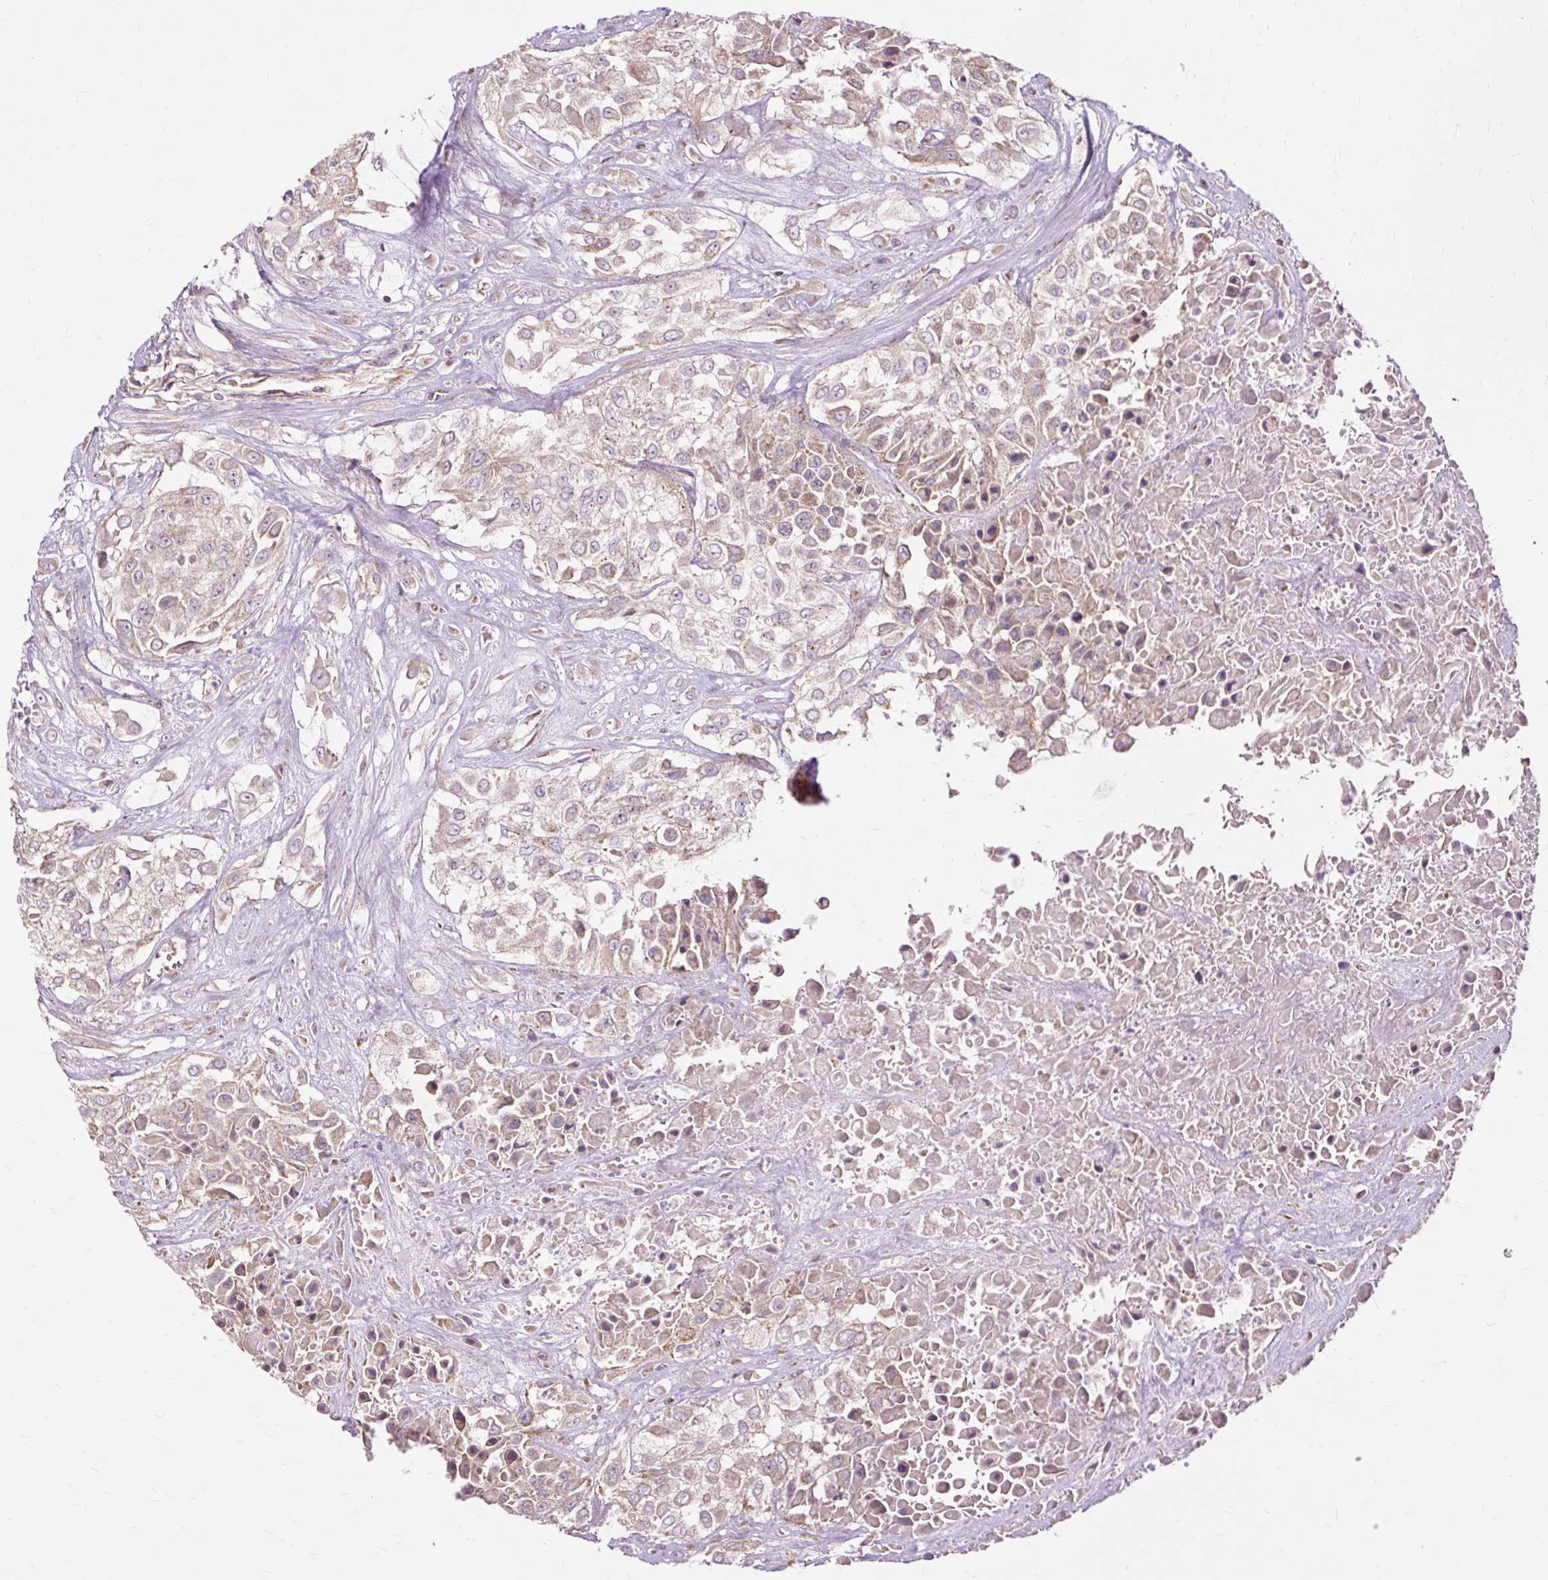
{"staining": {"intensity": "weak", "quantity": ">75%", "location": "cytoplasmic/membranous"}, "tissue": "urothelial cancer", "cell_type": "Tumor cells", "image_type": "cancer", "snomed": [{"axis": "morphology", "description": "Urothelial carcinoma, High grade"}, {"axis": "topography", "description": "Urinary bladder"}], "caption": "Weak cytoplasmic/membranous positivity is identified in approximately >75% of tumor cells in urothelial cancer.", "gene": "PDZD2", "patient": {"sex": "male", "age": 57}}